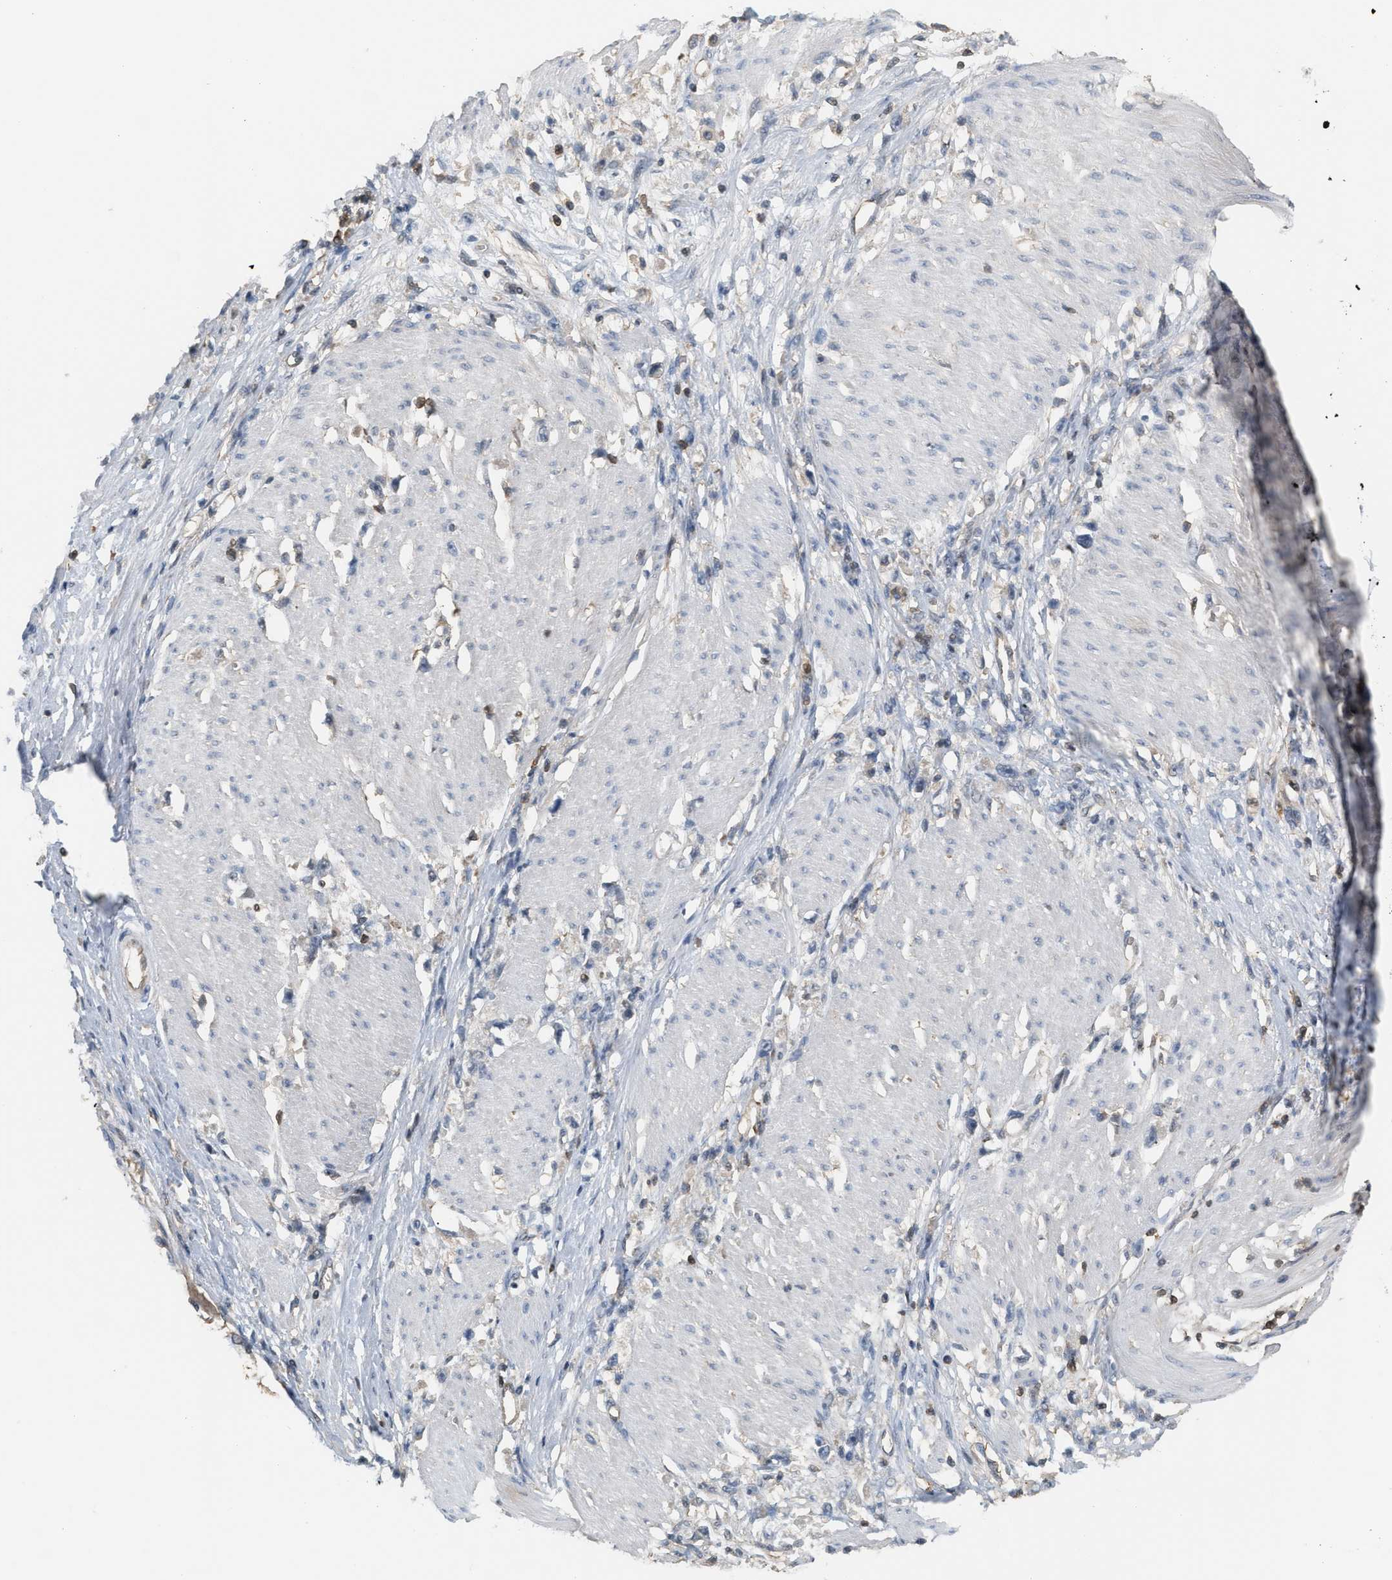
{"staining": {"intensity": "negative", "quantity": "none", "location": "none"}, "tissue": "stomach cancer", "cell_type": "Tumor cells", "image_type": "cancer", "snomed": [{"axis": "morphology", "description": "Adenocarcinoma, NOS"}, {"axis": "topography", "description": "Stomach"}], "caption": "Tumor cells are negative for protein expression in human stomach cancer (adenocarcinoma).", "gene": "MTPN", "patient": {"sex": "female", "age": 59}}